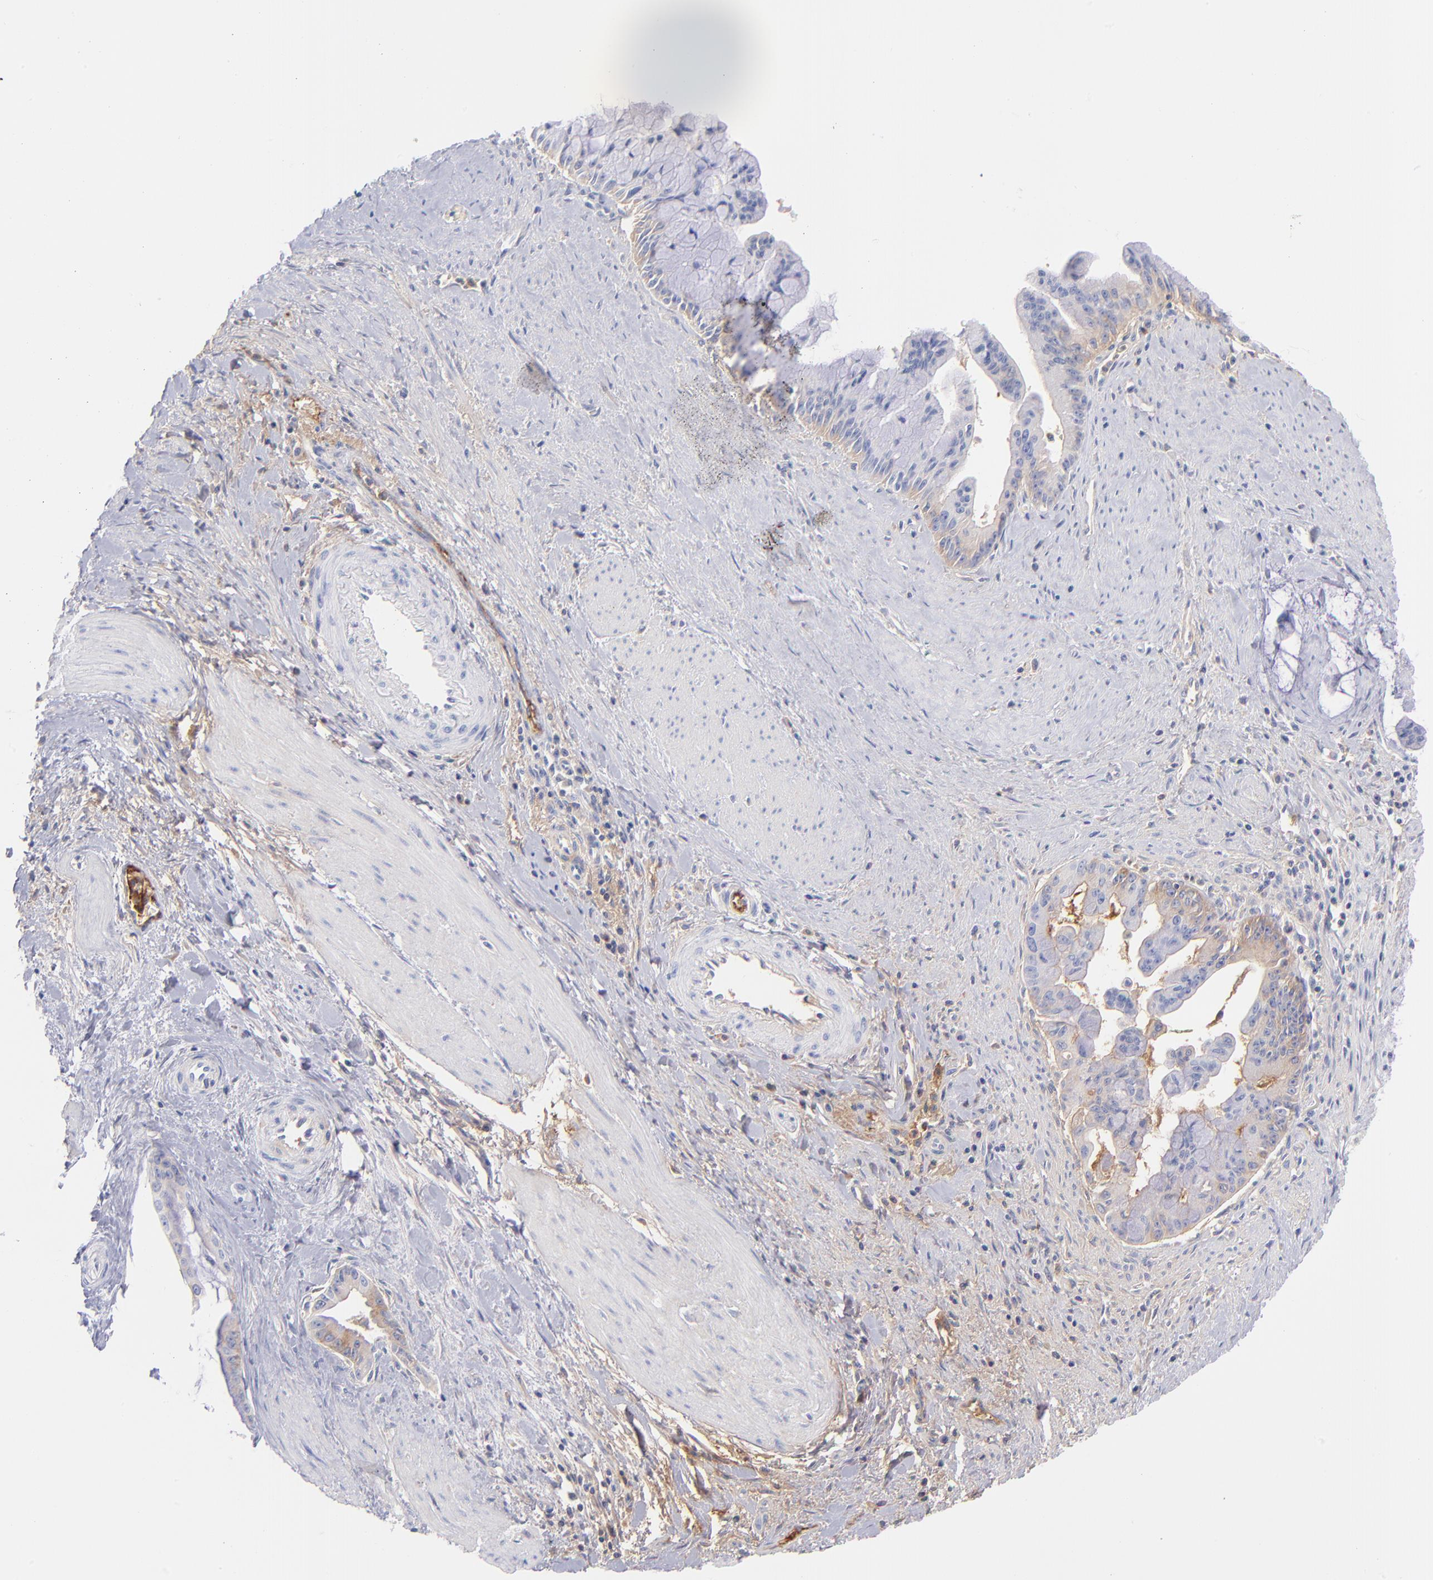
{"staining": {"intensity": "weak", "quantity": "25%-75%", "location": "cytoplasmic/membranous"}, "tissue": "pancreatic cancer", "cell_type": "Tumor cells", "image_type": "cancer", "snomed": [{"axis": "morphology", "description": "Adenocarcinoma, NOS"}, {"axis": "topography", "description": "Pancreas"}], "caption": "Human adenocarcinoma (pancreatic) stained with a protein marker shows weak staining in tumor cells.", "gene": "HP", "patient": {"sex": "male", "age": 59}}